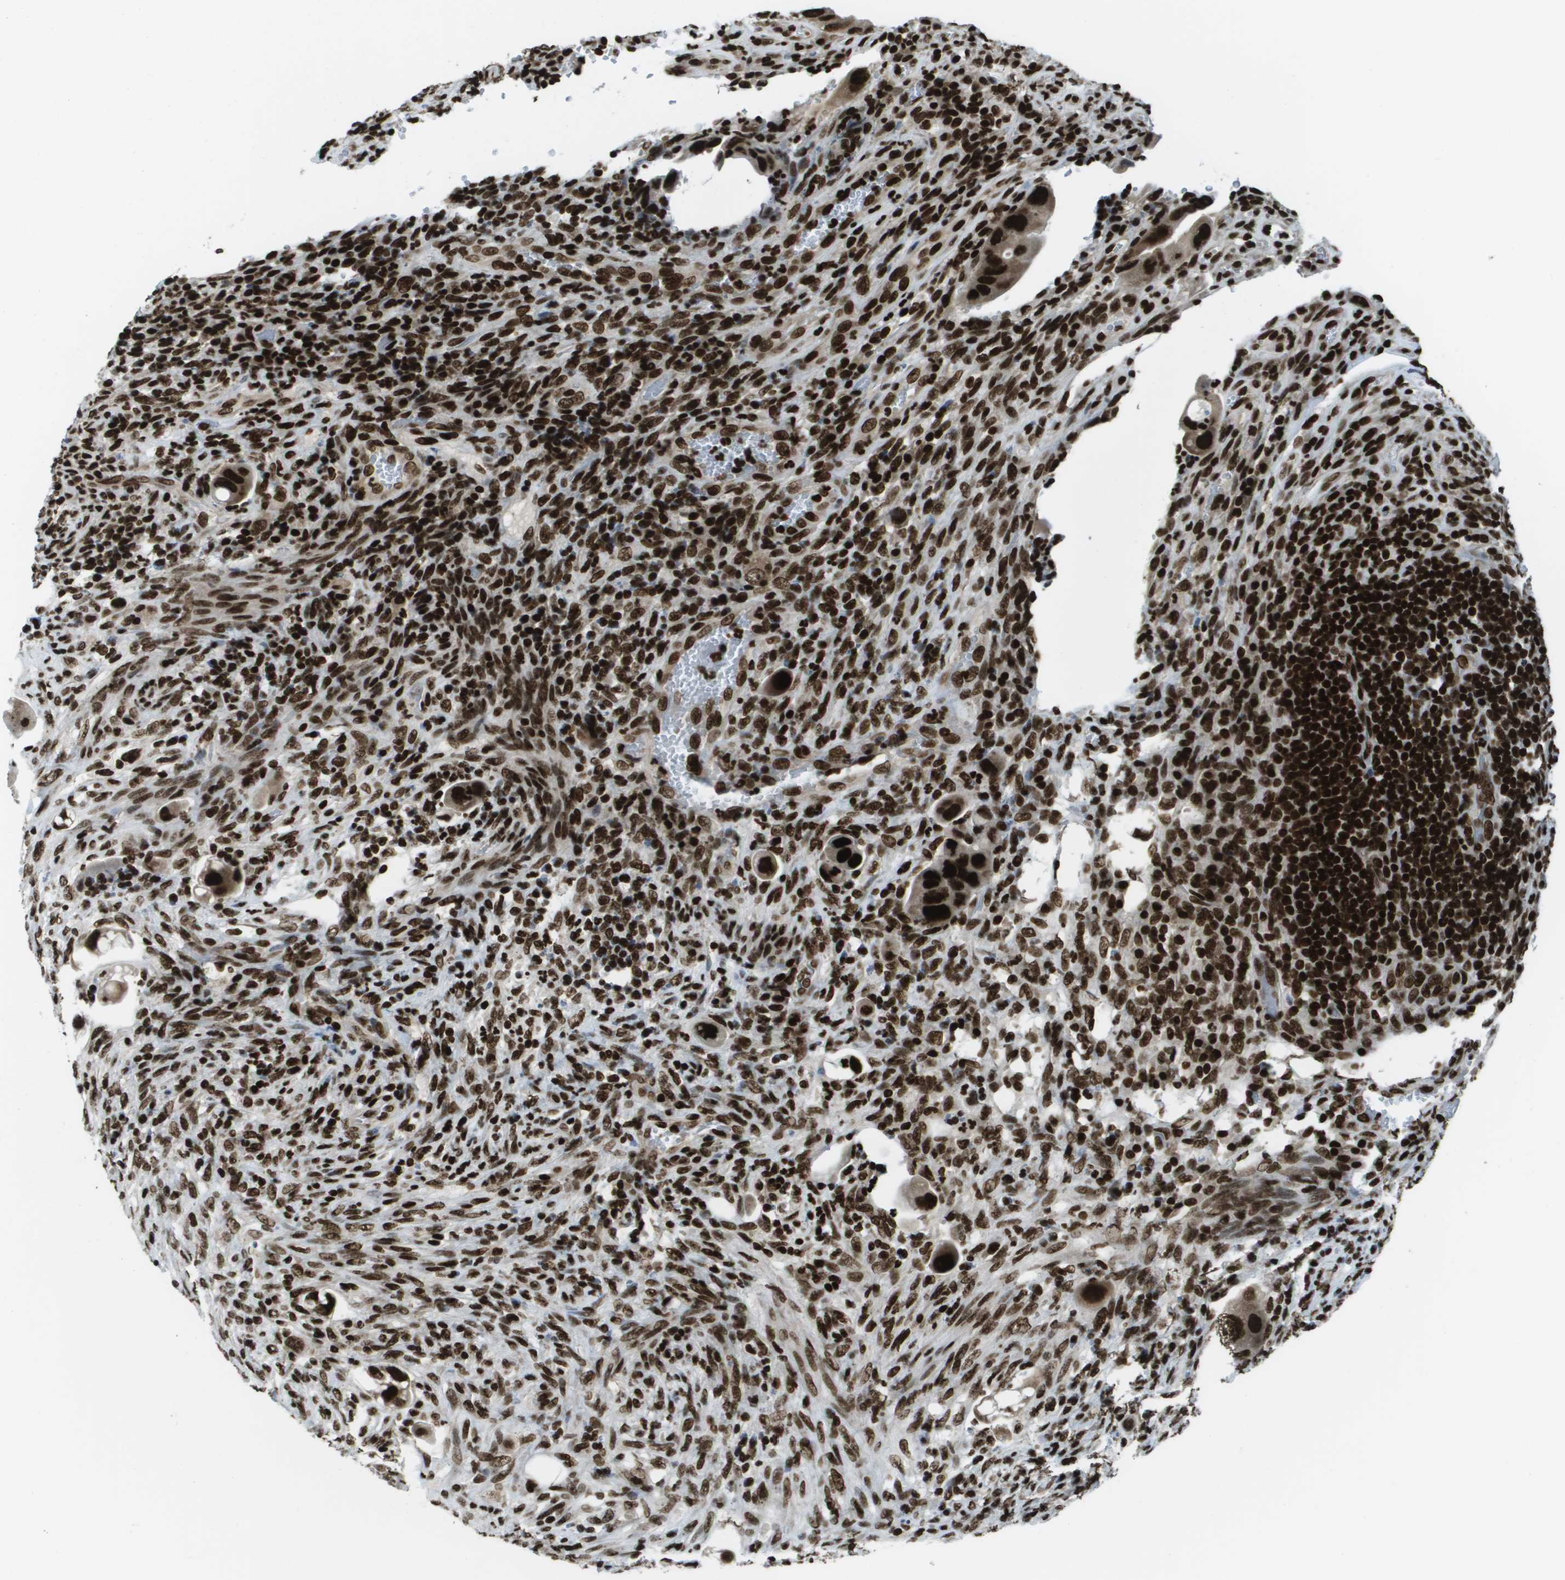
{"staining": {"intensity": "strong", "quantity": ">75%", "location": "nuclear"}, "tissue": "colorectal cancer", "cell_type": "Tumor cells", "image_type": "cancer", "snomed": [{"axis": "morphology", "description": "Adenocarcinoma, NOS"}, {"axis": "topography", "description": "Rectum"}], "caption": "High-power microscopy captured an immunohistochemistry image of colorectal adenocarcinoma, revealing strong nuclear expression in approximately >75% of tumor cells.", "gene": "GLYR1", "patient": {"sex": "female", "age": 57}}